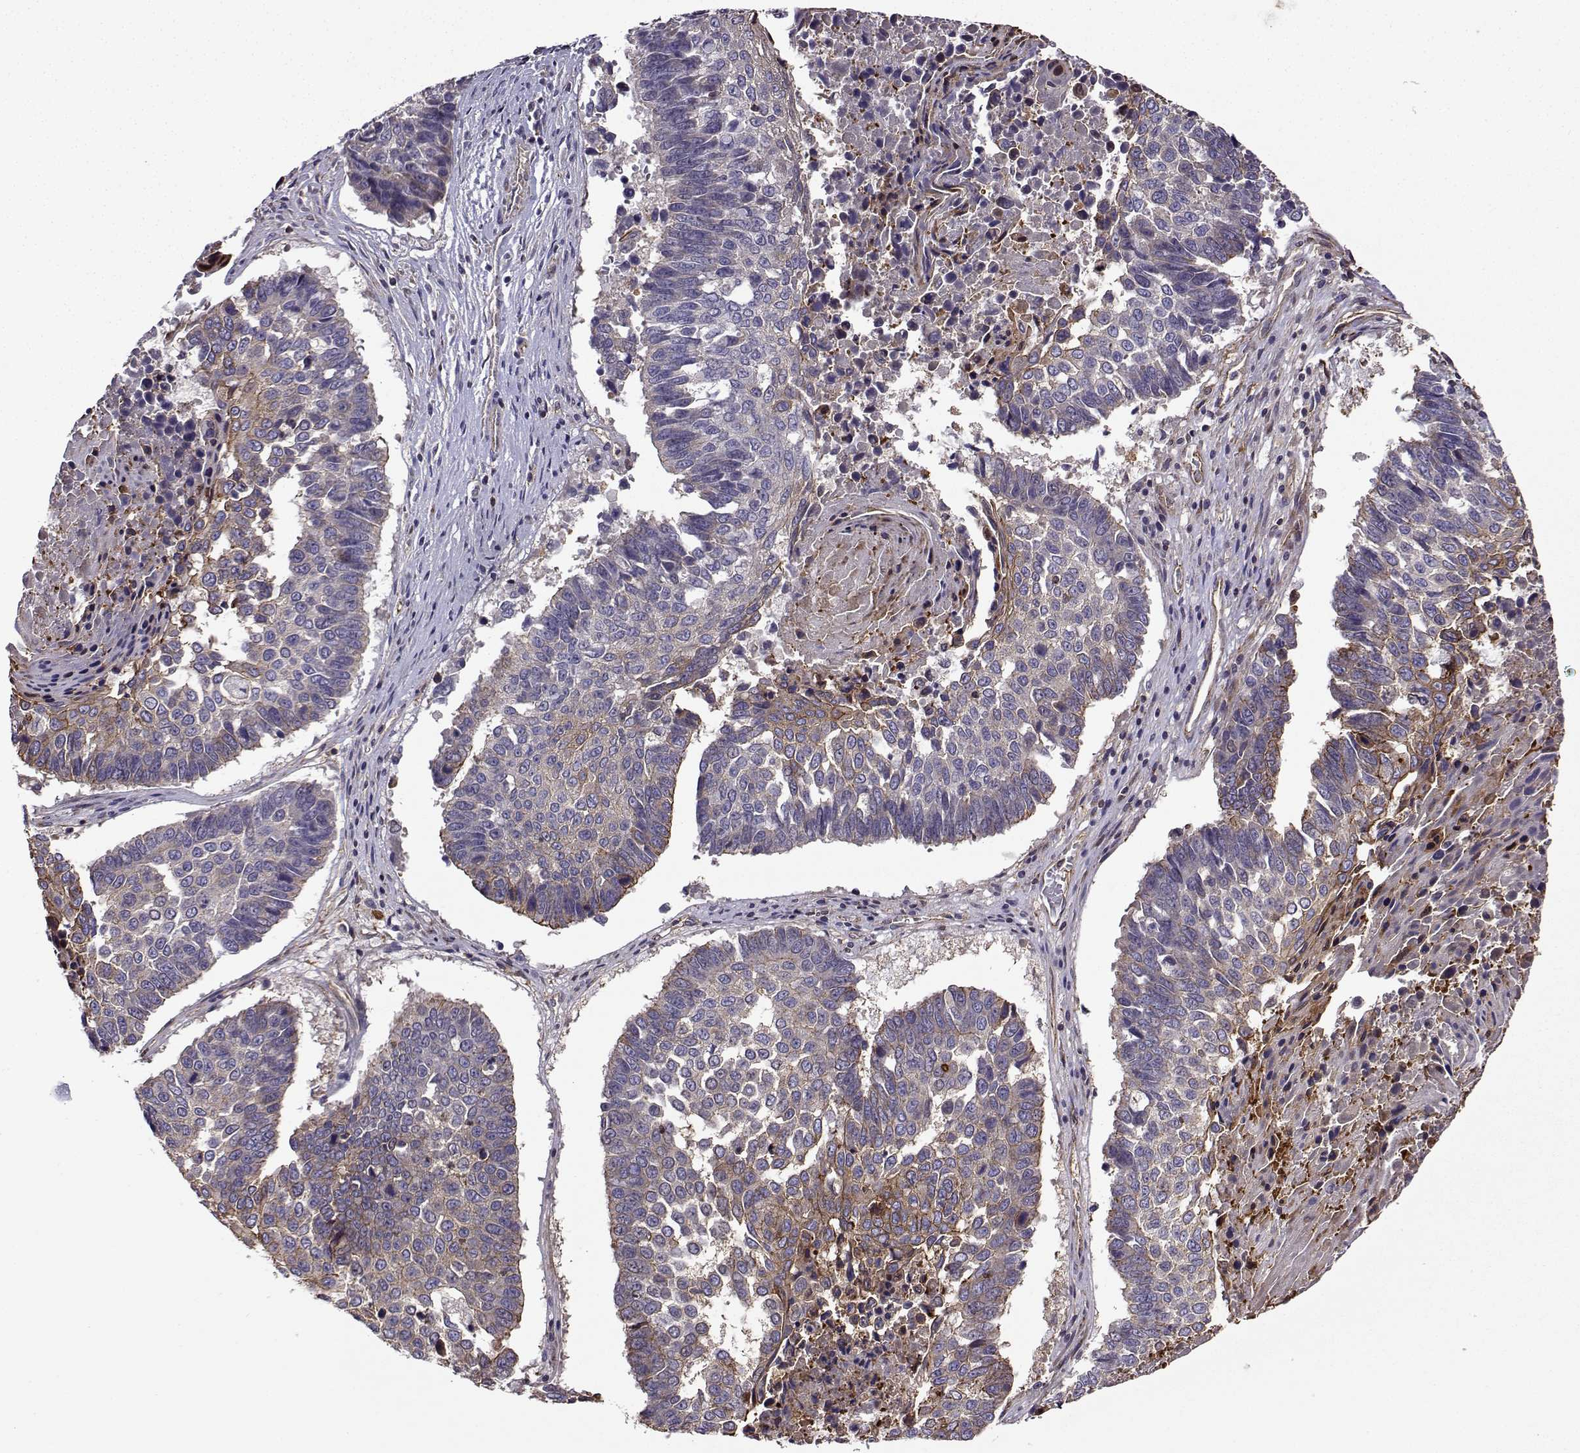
{"staining": {"intensity": "strong", "quantity": "<25%", "location": "cytoplasmic/membranous"}, "tissue": "lung cancer", "cell_type": "Tumor cells", "image_type": "cancer", "snomed": [{"axis": "morphology", "description": "Squamous cell carcinoma, NOS"}, {"axis": "topography", "description": "Lung"}], "caption": "Lung cancer stained with immunohistochemistry (IHC) demonstrates strong cytoplasmic/membranous positivity in approximately <25% of tumor cells.", "gene": "ITGB8", "patient": {"sex": "male", "age": 73}}